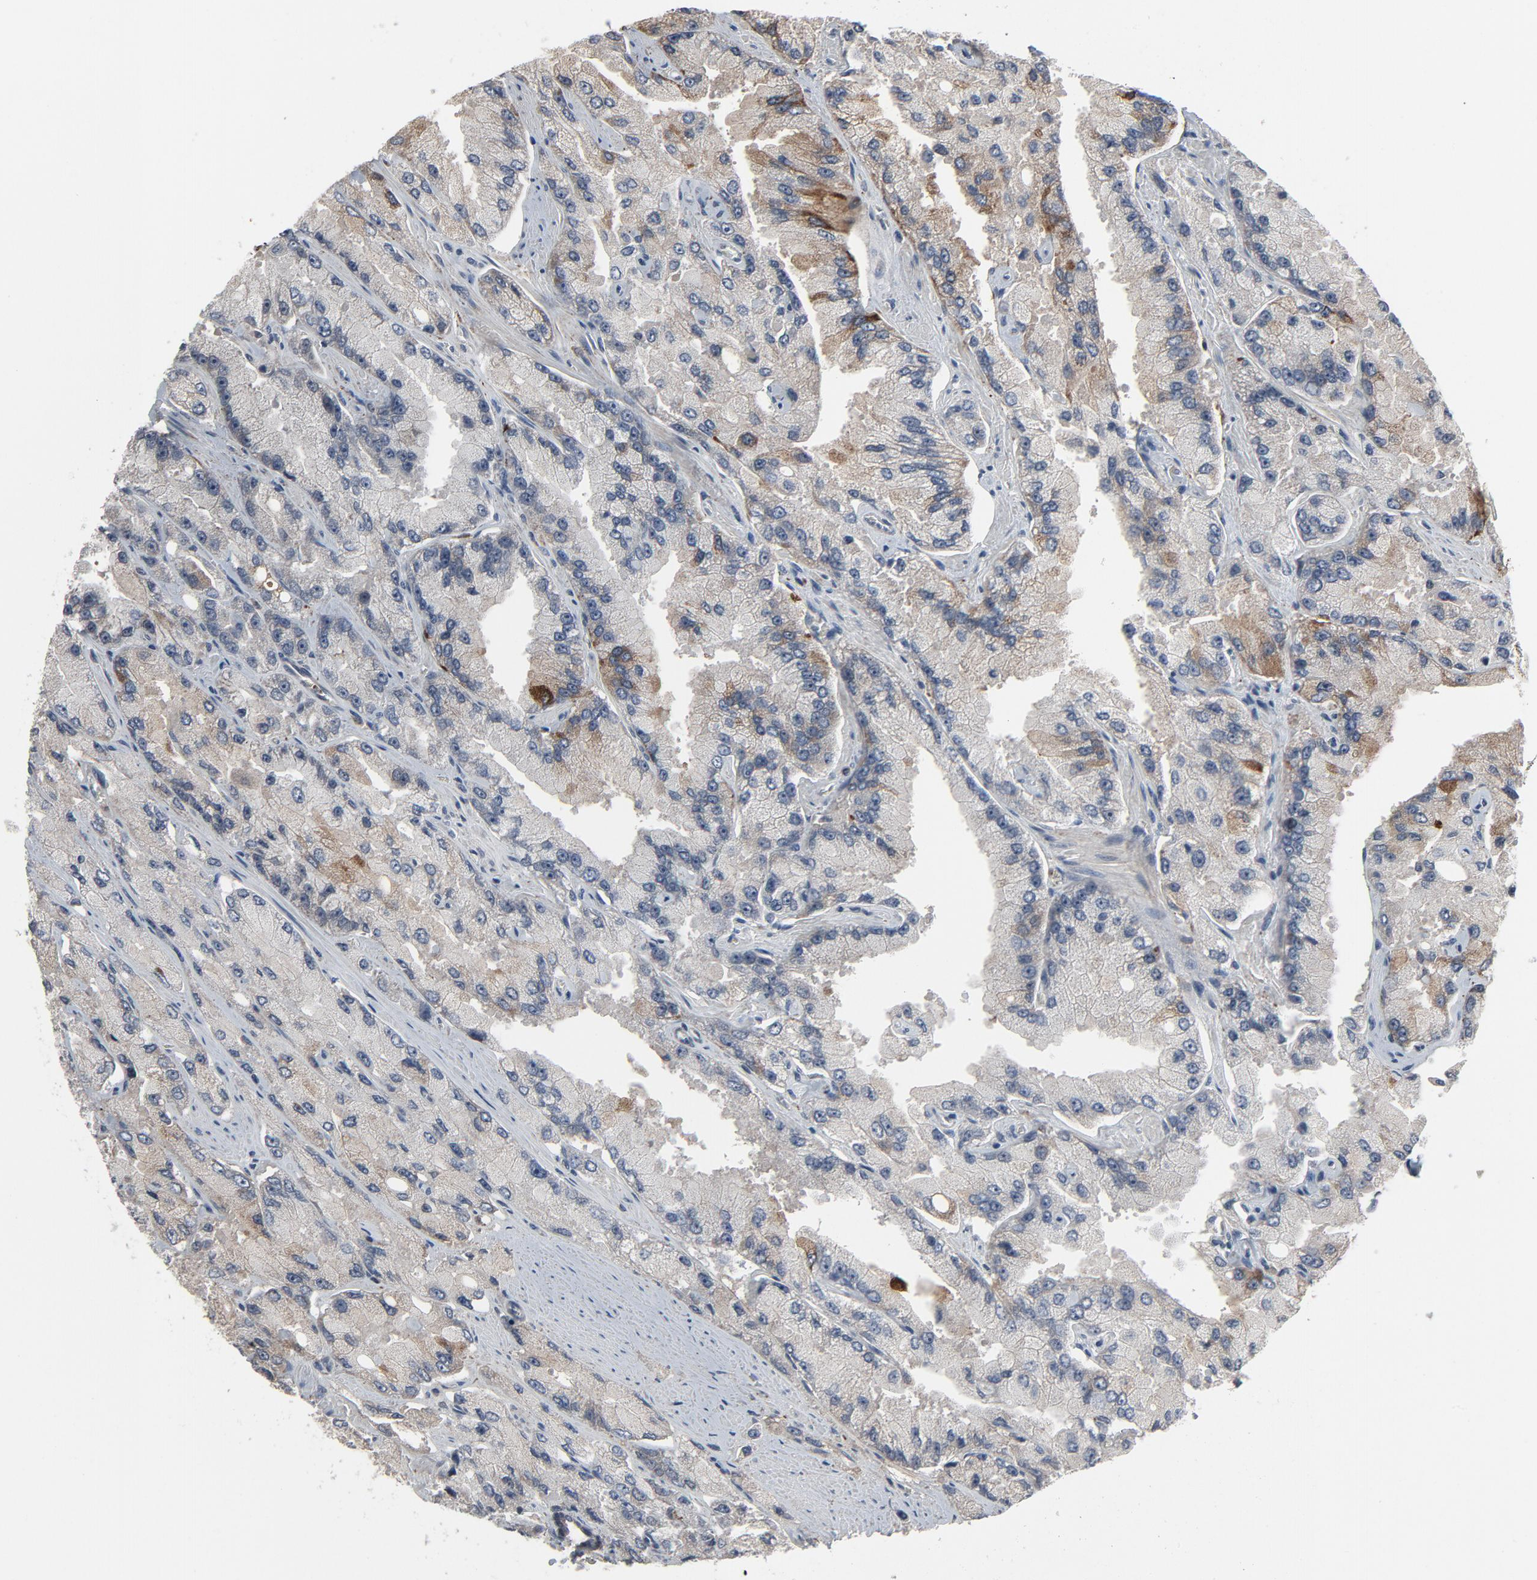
{"staining": {"intensity": "negative", "quantity": "none", "location": "none"}, "tissue": "prostate cancer", "cell_type": "Tumor cells", "image_type": "cancer", "snomed": [{"axis": "morphology", "description": "Adenocarcinoma, High grade"}, {"axis": "topography", "description": "Prostate"}], "caption": "Prostate cancer (adenocarcinoma (high-grade)) was stained to show a protein in brown. There is no significant positivity in tumor cells.", "gene": "PDZD4", "patient": {"sex": "male", "age": 58}}